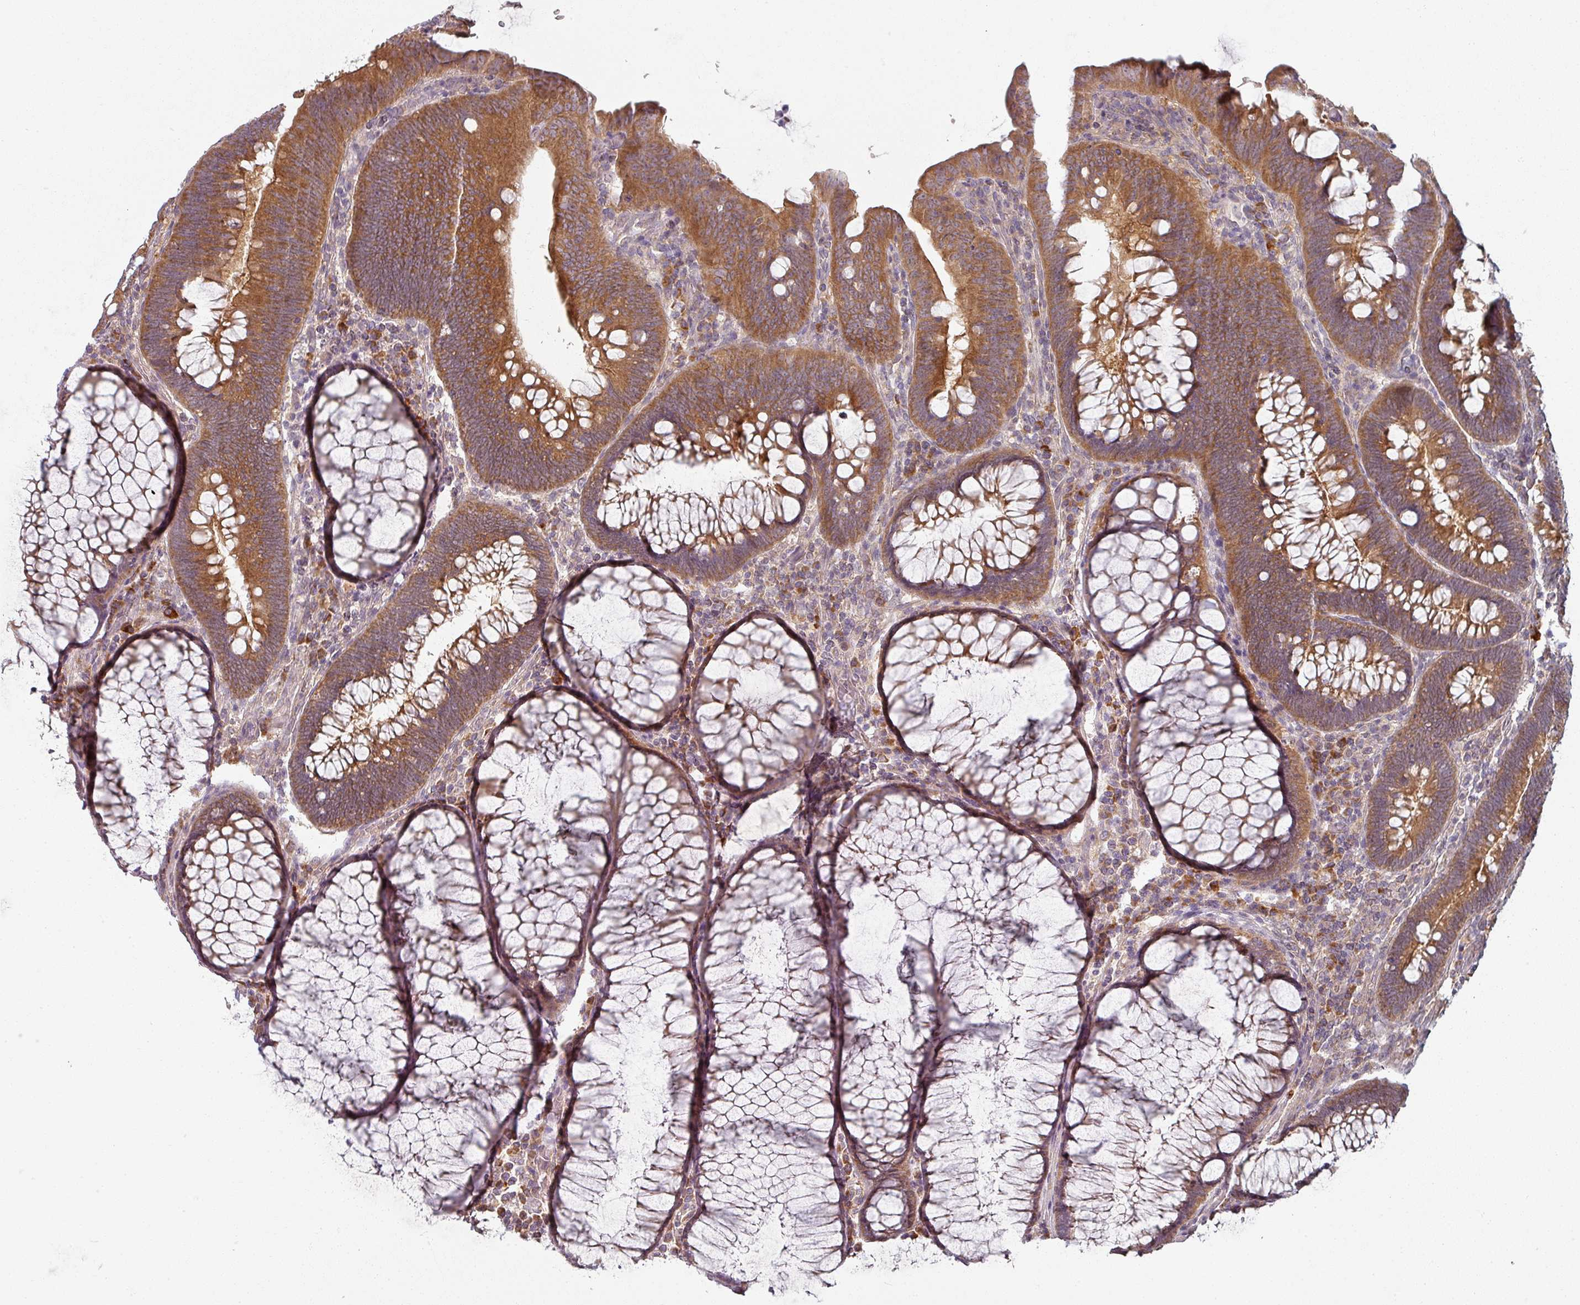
{"staining": {"intensity": "moderate", "quantity": ">75%", "location": "cytoplasmic/membranous"}, "tissue": "colorectal cancer", "cell_type": "Tumor cells", "image_type": "cancer", "snomed": [{"axis": "morphology", "description": "Adenocarcinoma, NOS"}, {"axis": "topography", "description": "Rectum"}], "caption": "Protein expression analysis of colorectal cancer shows moderate cytoplasmic/membranous staining in about >75% of tumor cells. The protein is stained brown, and the nuclei are stained in blue (DAB IHC with brightfield microscopy, high magnification).", "gene": "PLEKHJ1", "patient": {"sex": "female", "age": 75}}